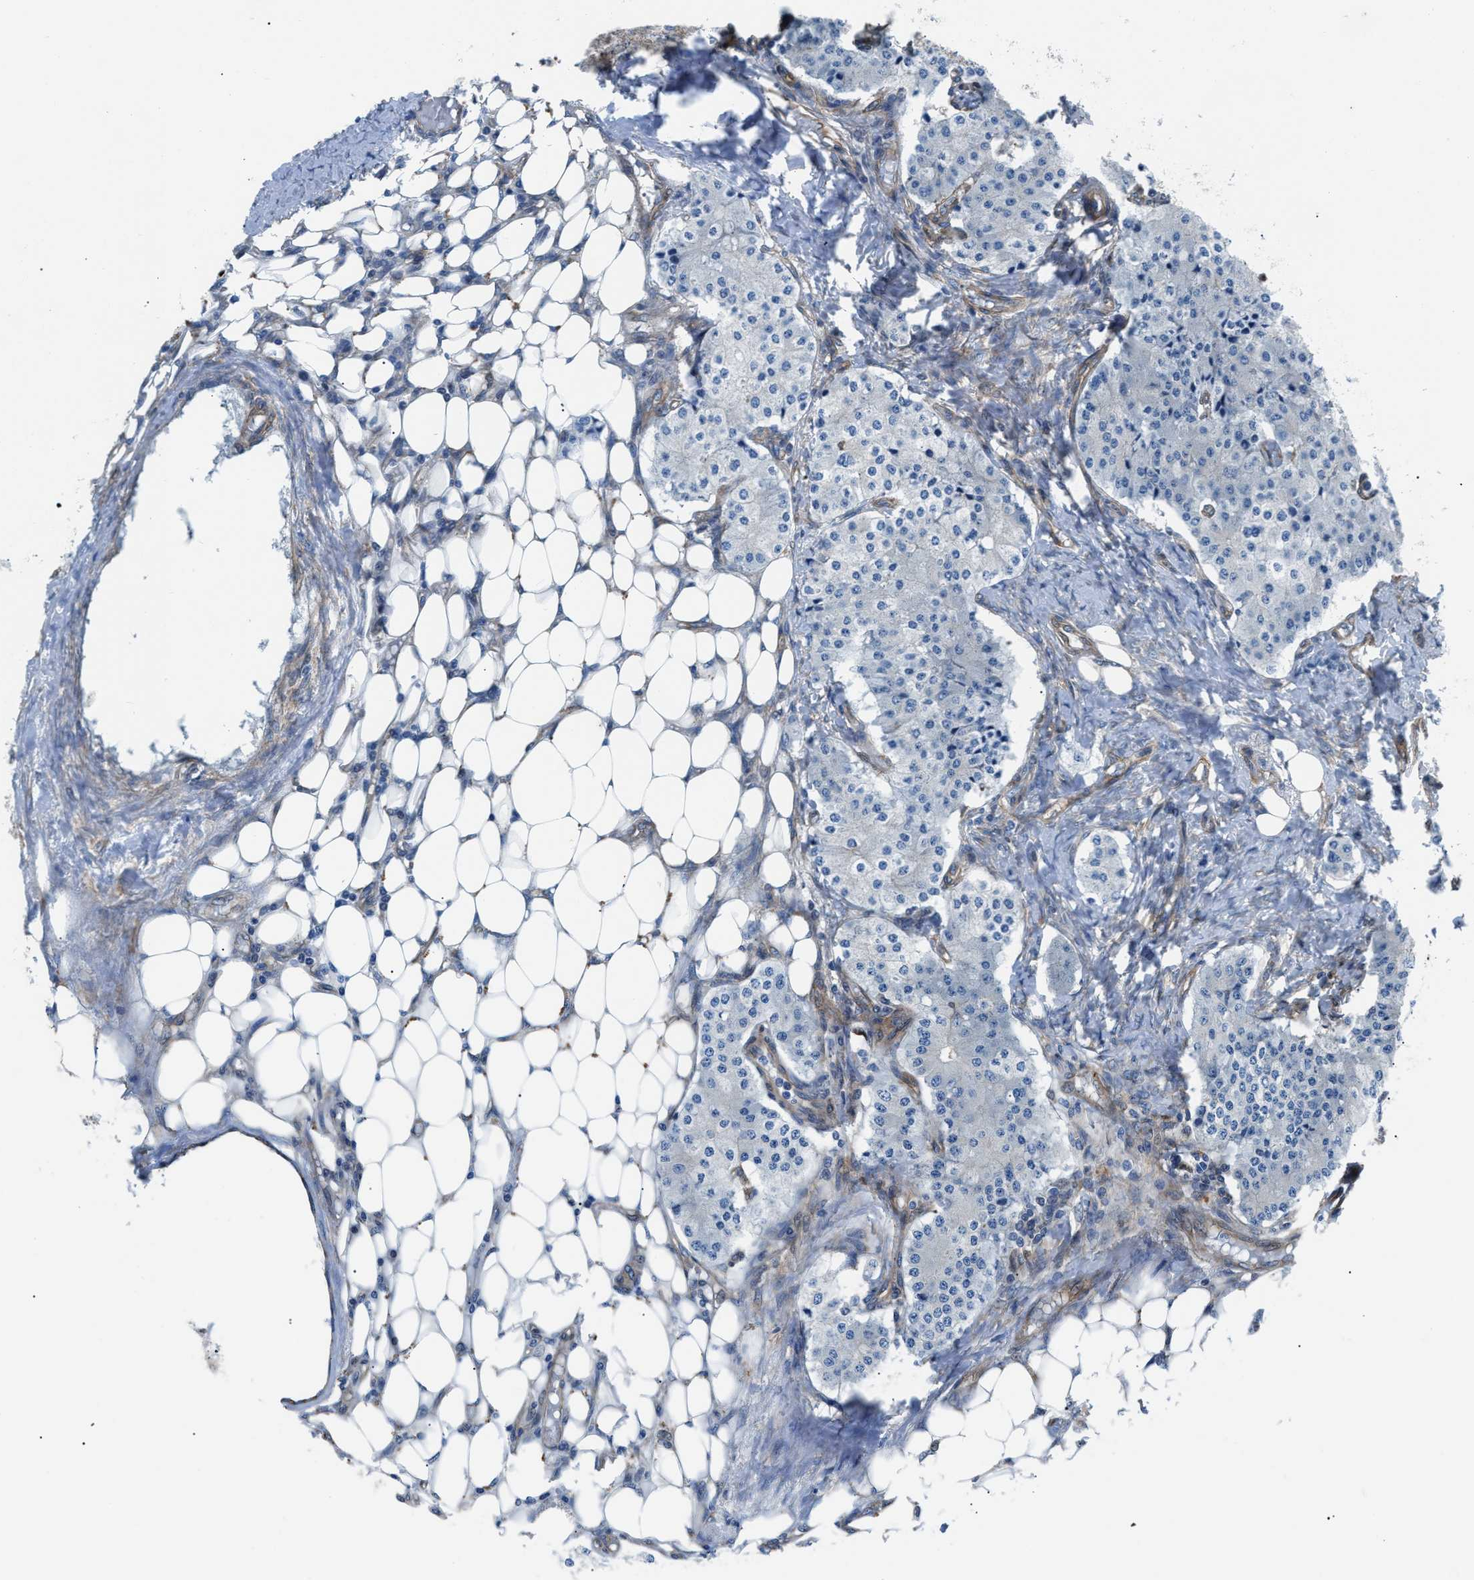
{"staining": {"intensity": "negative", "quantity": "none", "location": "none"}, "tissue": "carcinoid", "cell_type": "Tumor cells", "image_type": "cancer", "snomed": [{"axis": "morphology", "description": "Carcinoid, malignant, NOS"}, {"axis": "topography", "description": "Colon"}], "caption": "Immunohistochemistry image of carcinoid (malignant) stained for a protein (brown), which demonstrates no staining in tumor cells.", "gene": "DMAC1", "patient": {"sex": "female", "age": 52}}